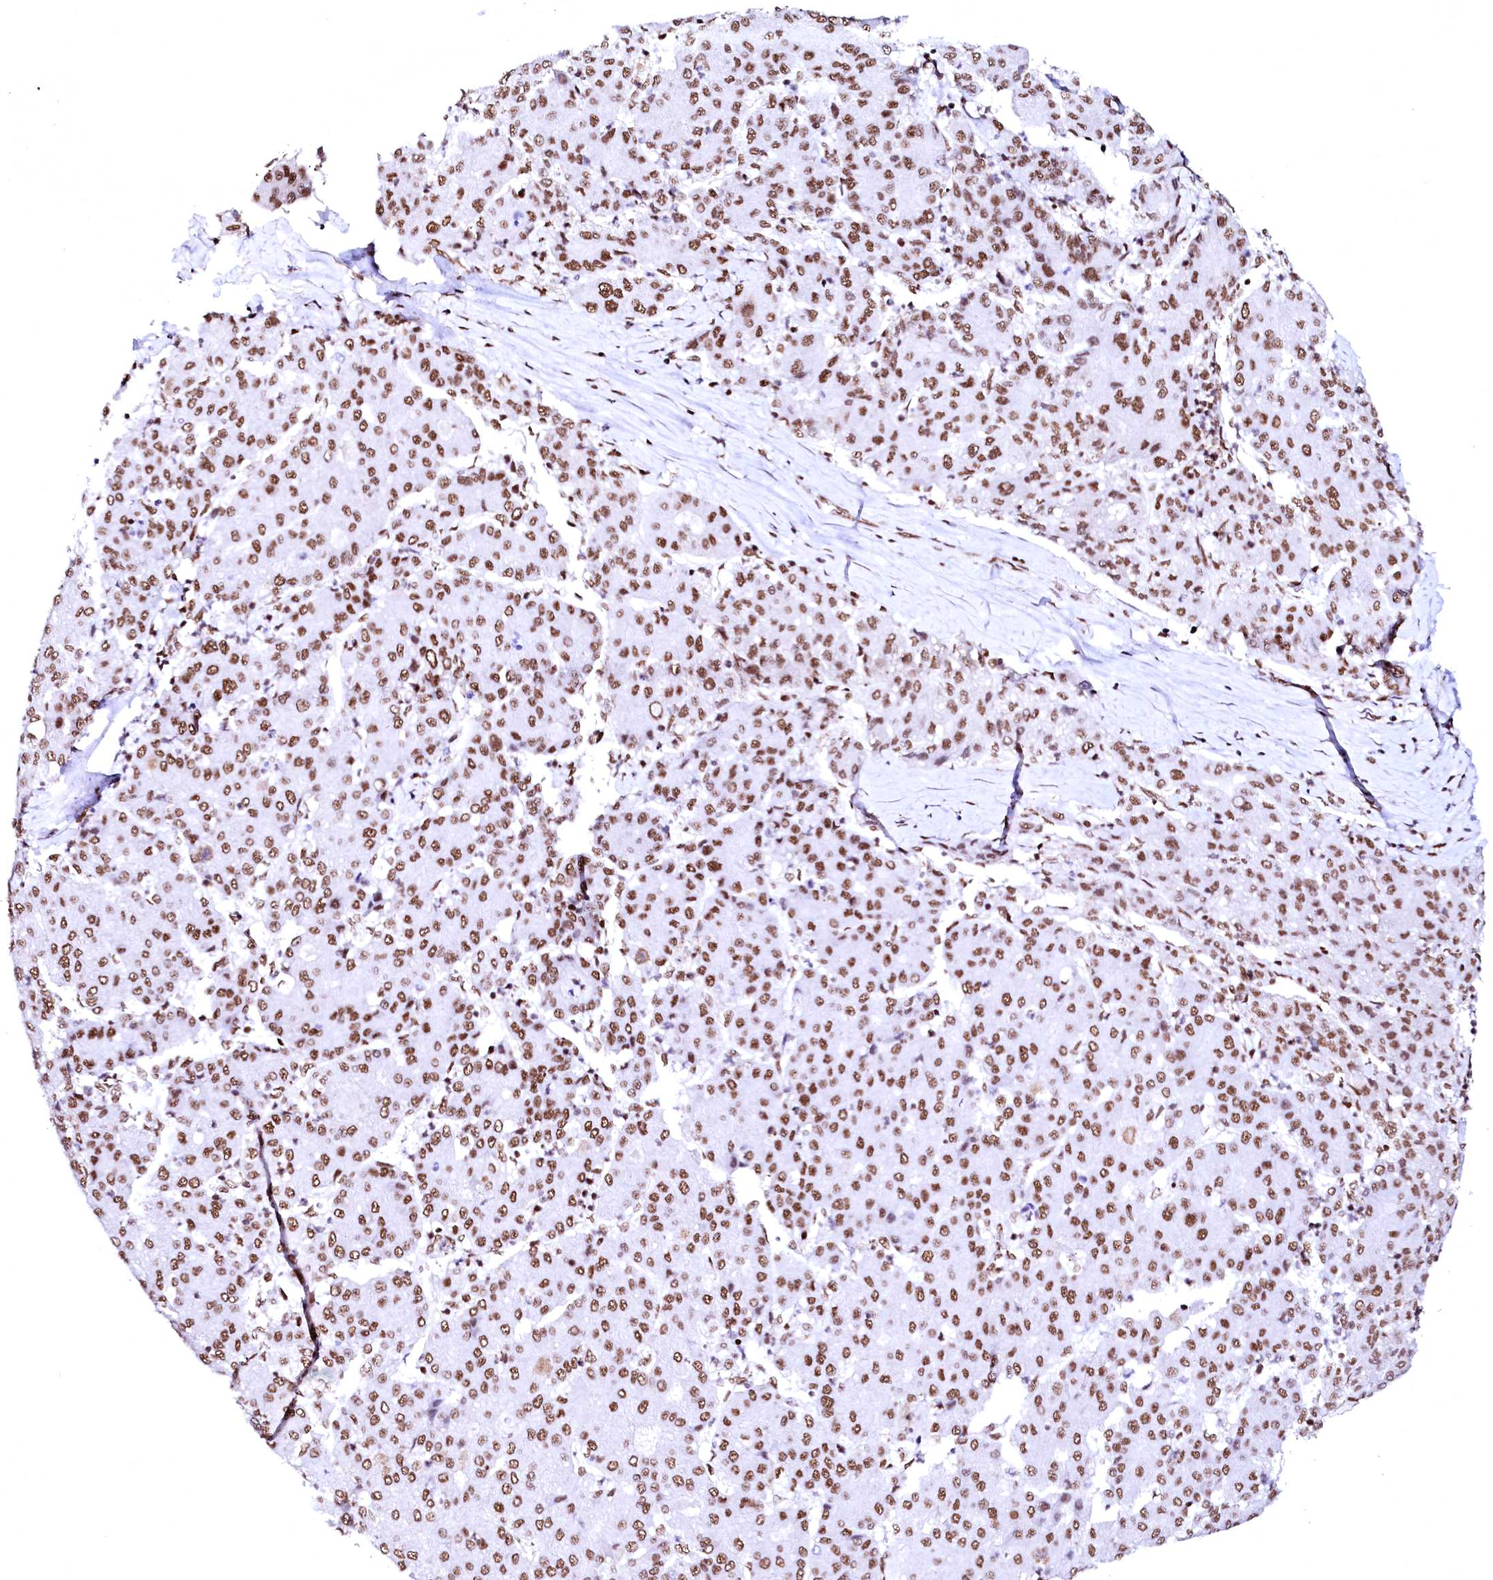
{"staining": {"intensity": "moderate", "quantity": ">75%", "location": "nuclear"}, "tissue": "liver cancer", "cell_type": "Tumor cells", "image_type": "cancer", "snomed": [{"axis": "morphology", "description": "Carcinoma, Hepatocellular, NOS"}, {"axis": "topography", "description": "Liver"}], "caption": "This is a histology image of immunohistochemistry (IHC) staining of liver hepatocellular carcinoma, which shows moderate staining in the nuclear of tumor cells.", "gene": "CPSF6", "patient": {"sex": "male", "age": 65}}